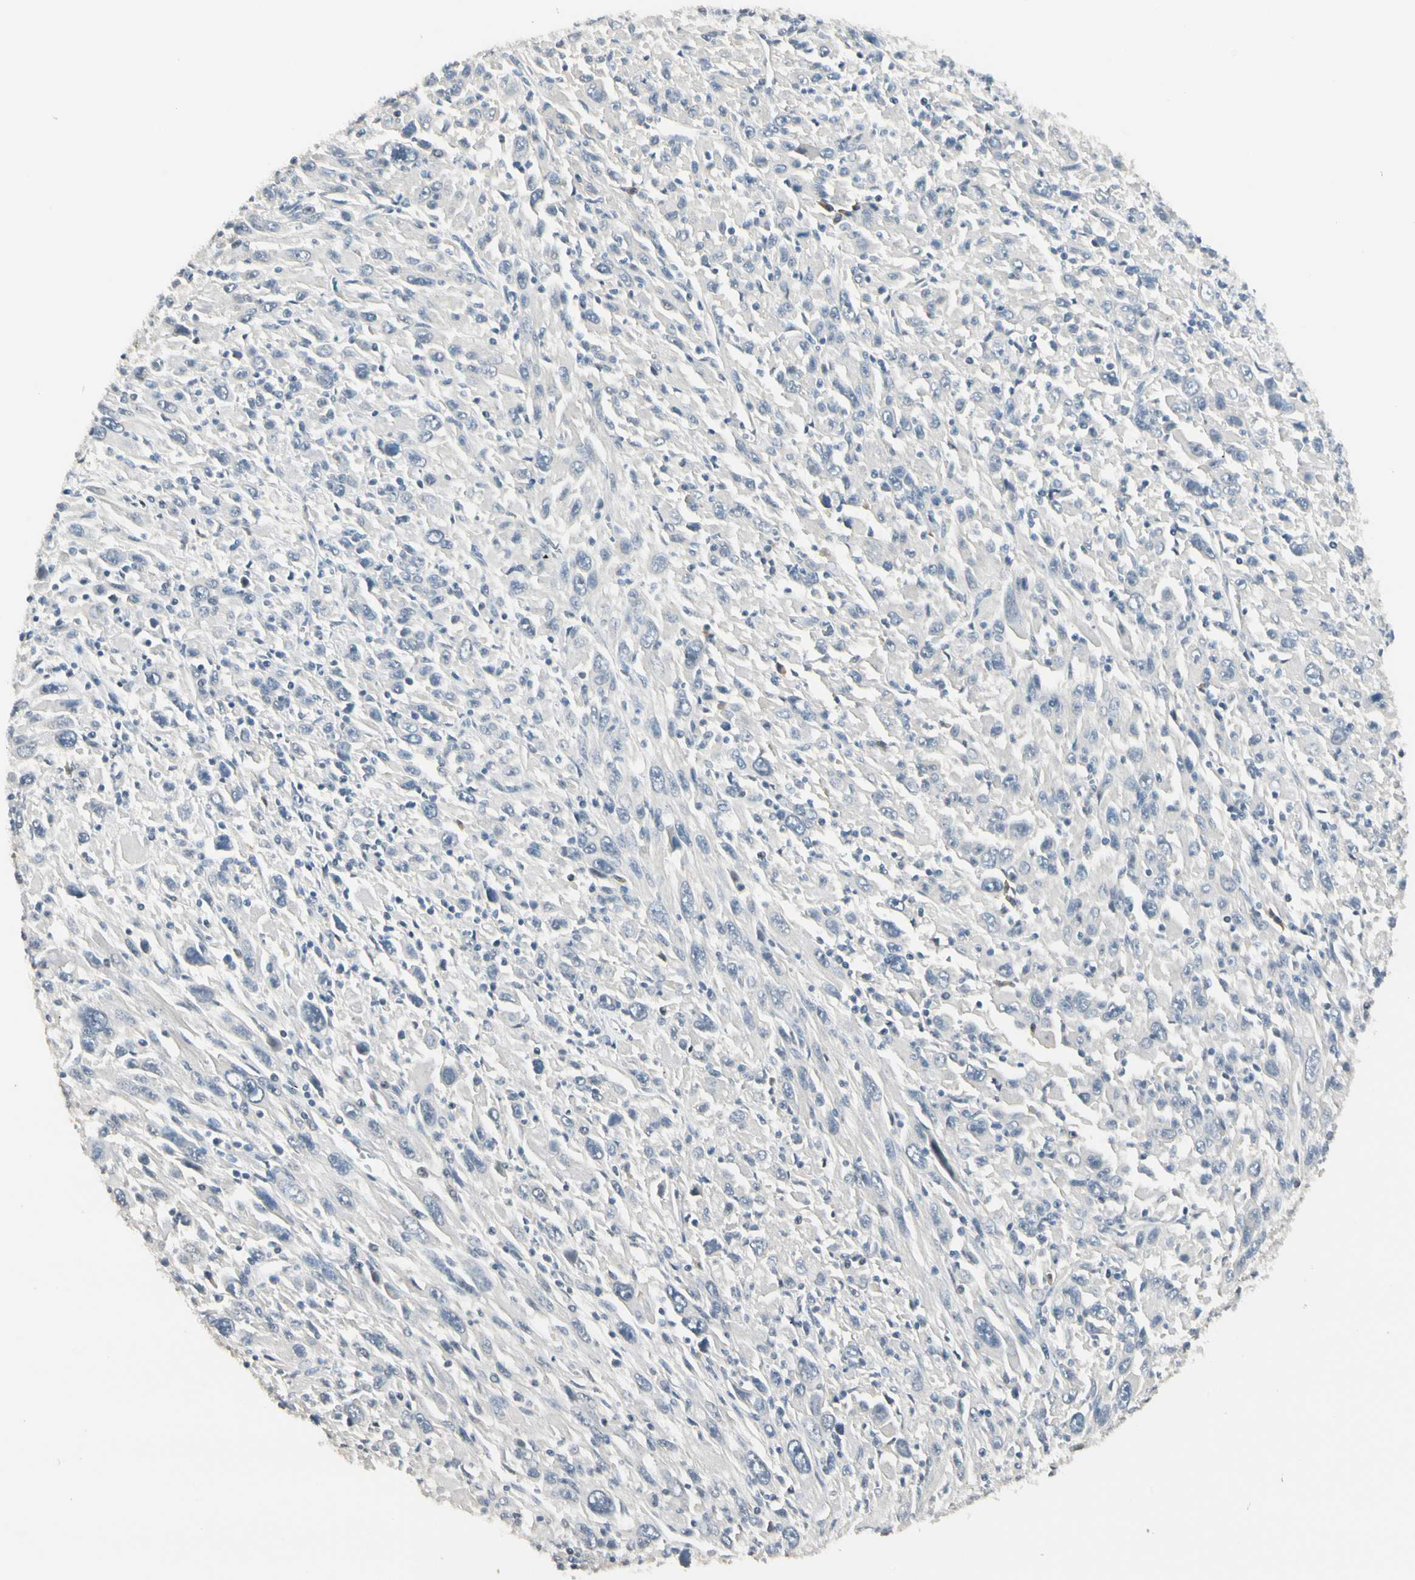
{"staining": {"intensity": "negative", "quantity": "none", "location": "none"}, "tissue": "melanoma", "cell_type": "Tumor cells", "image_type": "cancer", "snomed": [{"axis": "morphology", "description": "Malignant melanoma, Metastatic site"}, {"axis": "topography", "description": "Skin"}], "caption": "Immunohistochemistry micrograph of human melanoma stained for a protein (brown), which demonstrates no staining in tumor cells. (Brightfield microscopy of DAB (3,3'-diaminobenzidine) immunohistochemistry (IHC) at high magnification).", "gene": "GNE", "patient": {"sex": "female", "age": 56}}